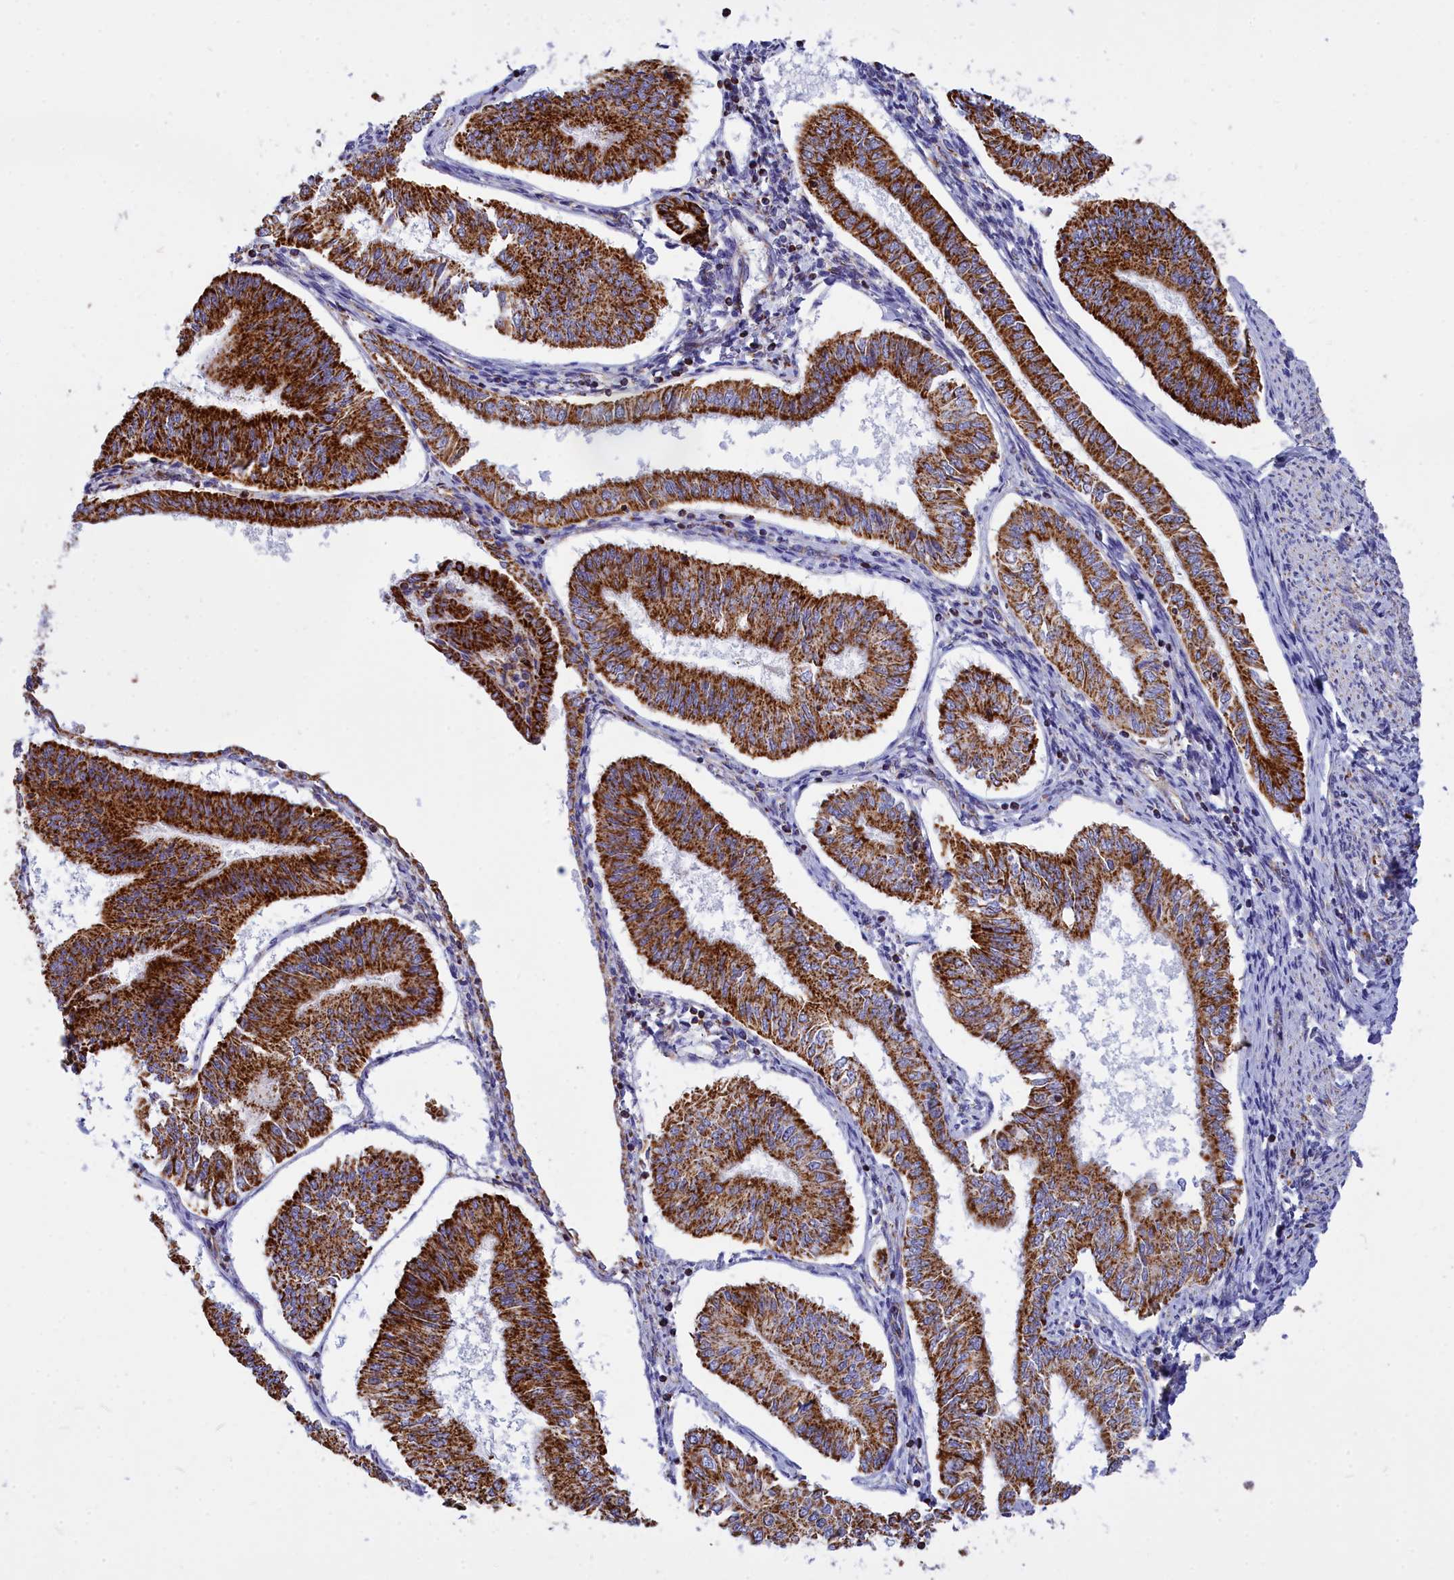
{"staining": {"intensity": "strong", "quantity": ">75%", "location": "cytoplasmic/membranous"}, "tissue": "endometrial cancer", "cell_type": "Tumor cells", "image_type": "cancer", "snomed": [{"axis": "morphology", "description": "Adenocarcinoma, NOS"}, {"axis": "topography", "description": "Endometrium"}], "caption": "This histopathology image displays immunohistochemistry (IHC) staining of adenocarcinoma (endometrial), with high strong cytoplasmic/membranous expression in about >75% of tumor cells.", "gene": "VDAC2", "patient": {"sex": "female", "age": 58}}